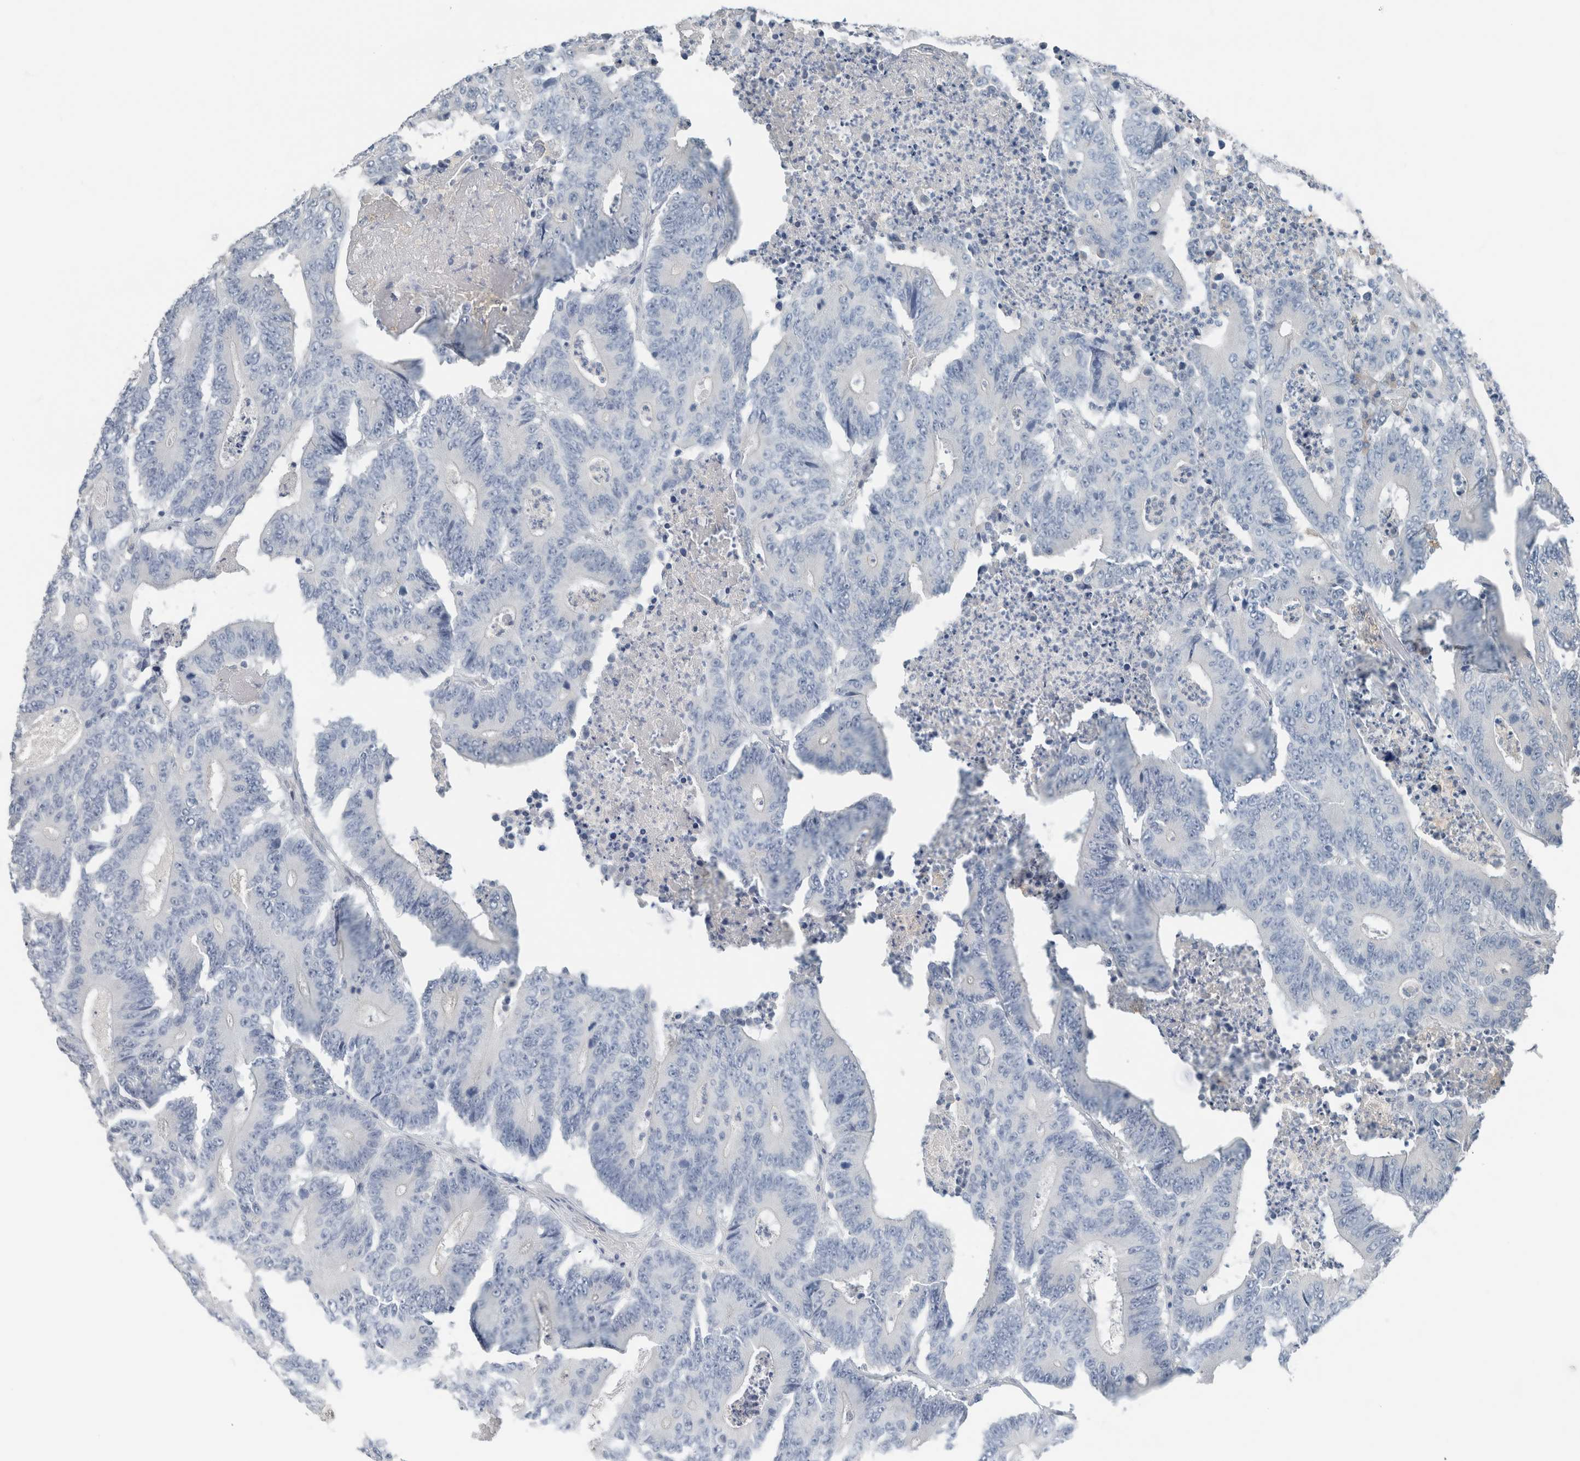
{"staining": {"intensity": "negative", "quantity": "none", "location": "none"}, "tissue": "colorectal cancer", "cell_type": "Tumor cells", "image_type": "cancer", "snomed": [{"axis": "morphology", "description": "Adenocarcinoma, NOS"}, {"axis": "topography", "description": "Colon"}], "caption": "Colorectal cancer was stained to show a protein in brown. There is no significant staining in tumor cells. (DAB IHC with hematoxylin counter stain).", "gene": "DUOX1", "patient": {"sex": "male", "age": 83}}